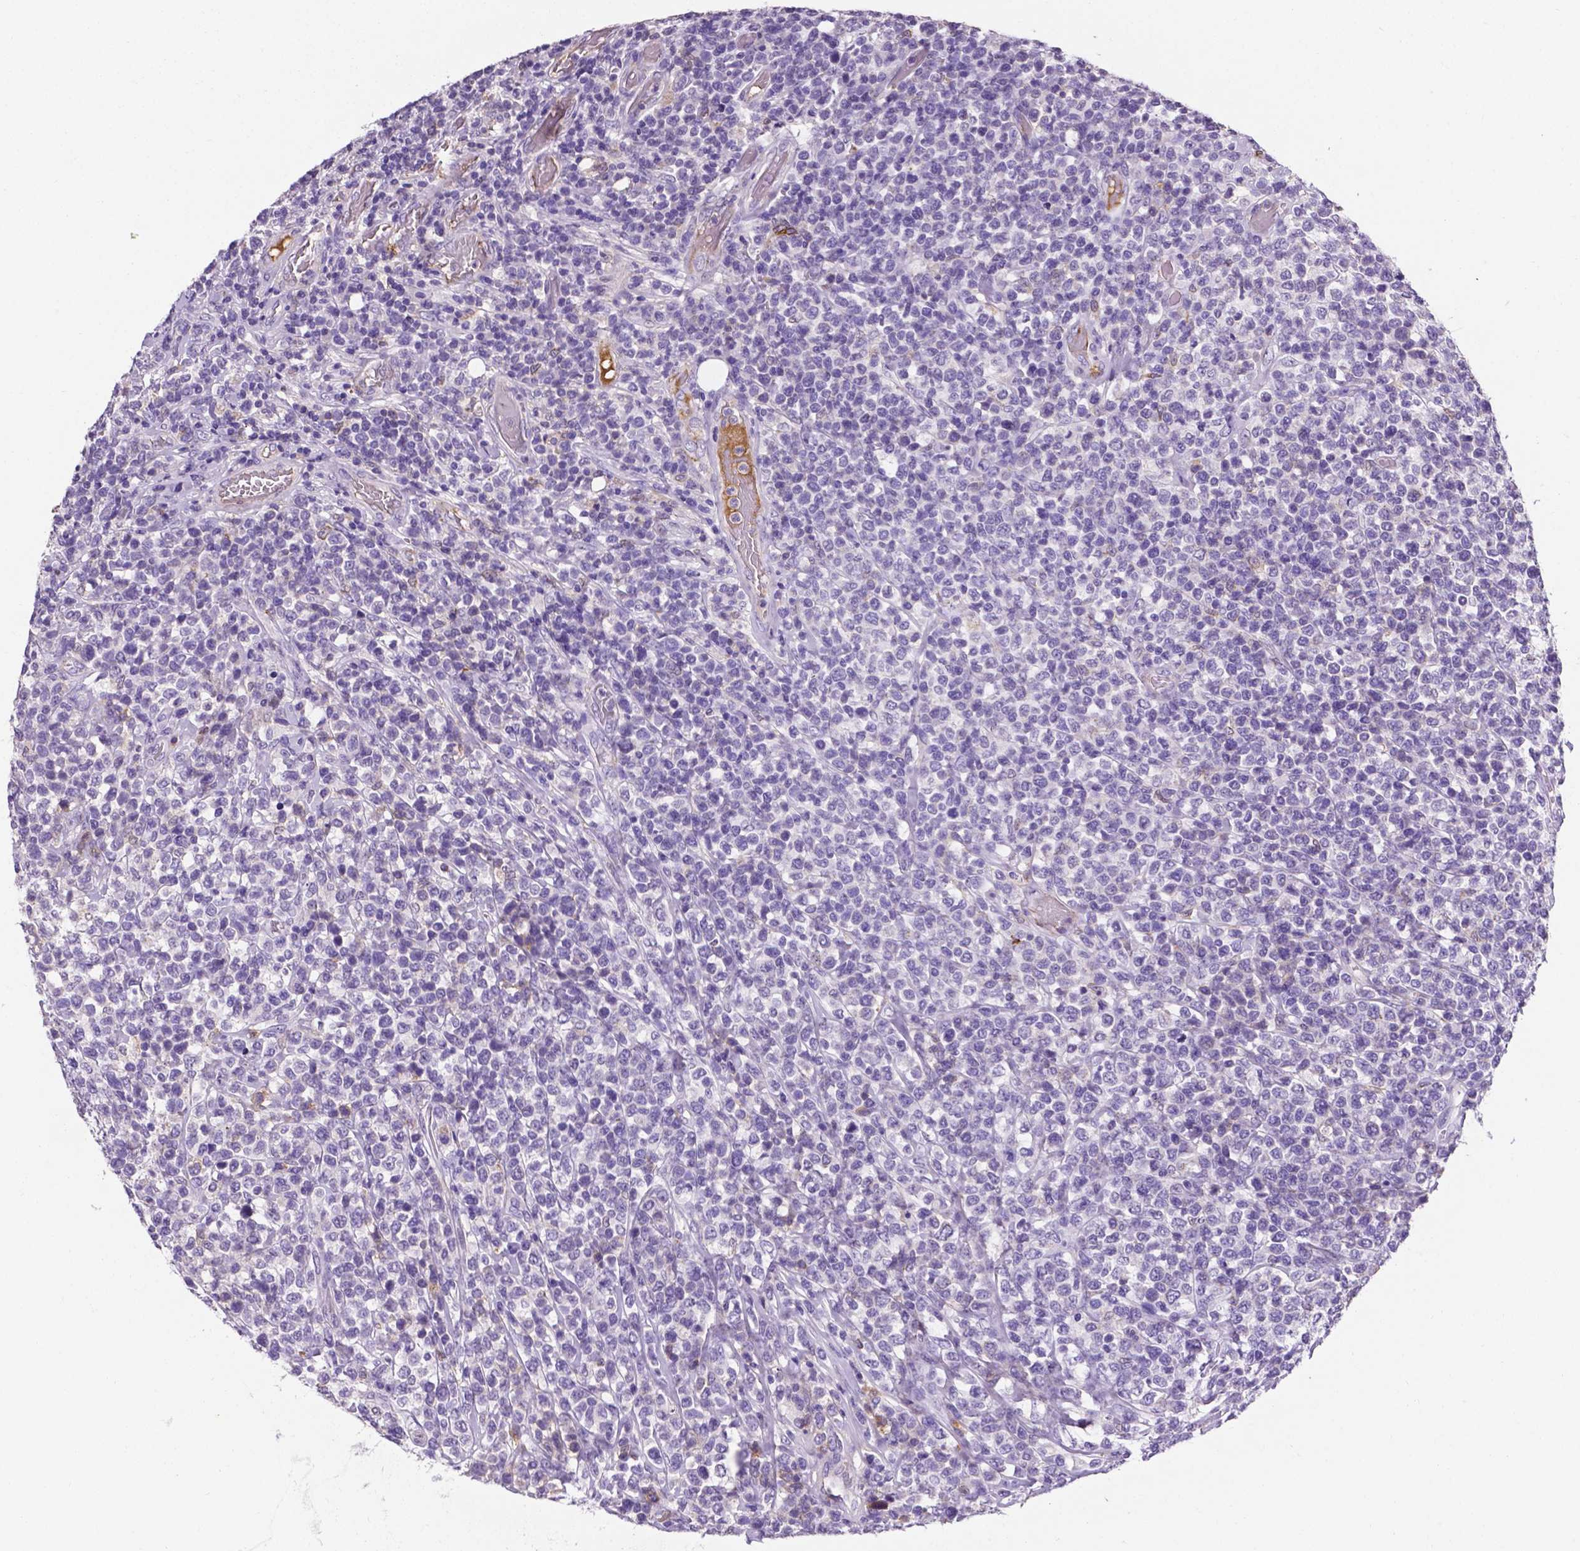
{"staining": {"intensity": "negative", "quantity": "none", "location": "none"}, "tissue": "lymphoma", "cell_type": "Tumor cells", "image_type": "cancer", "snomed": [{"axis": "morphology", "description": "Malignant lymphoma, non-Hodgkin's type, High grade"}, {"axis": "topography", "description": "Soft tissue"}], "caption": "Lymphoma was stained to show a protein in brown. There is no significant positivity in tumor cells.", "gene": "APOE", "patient": {"sex": "female", "age": 56}}